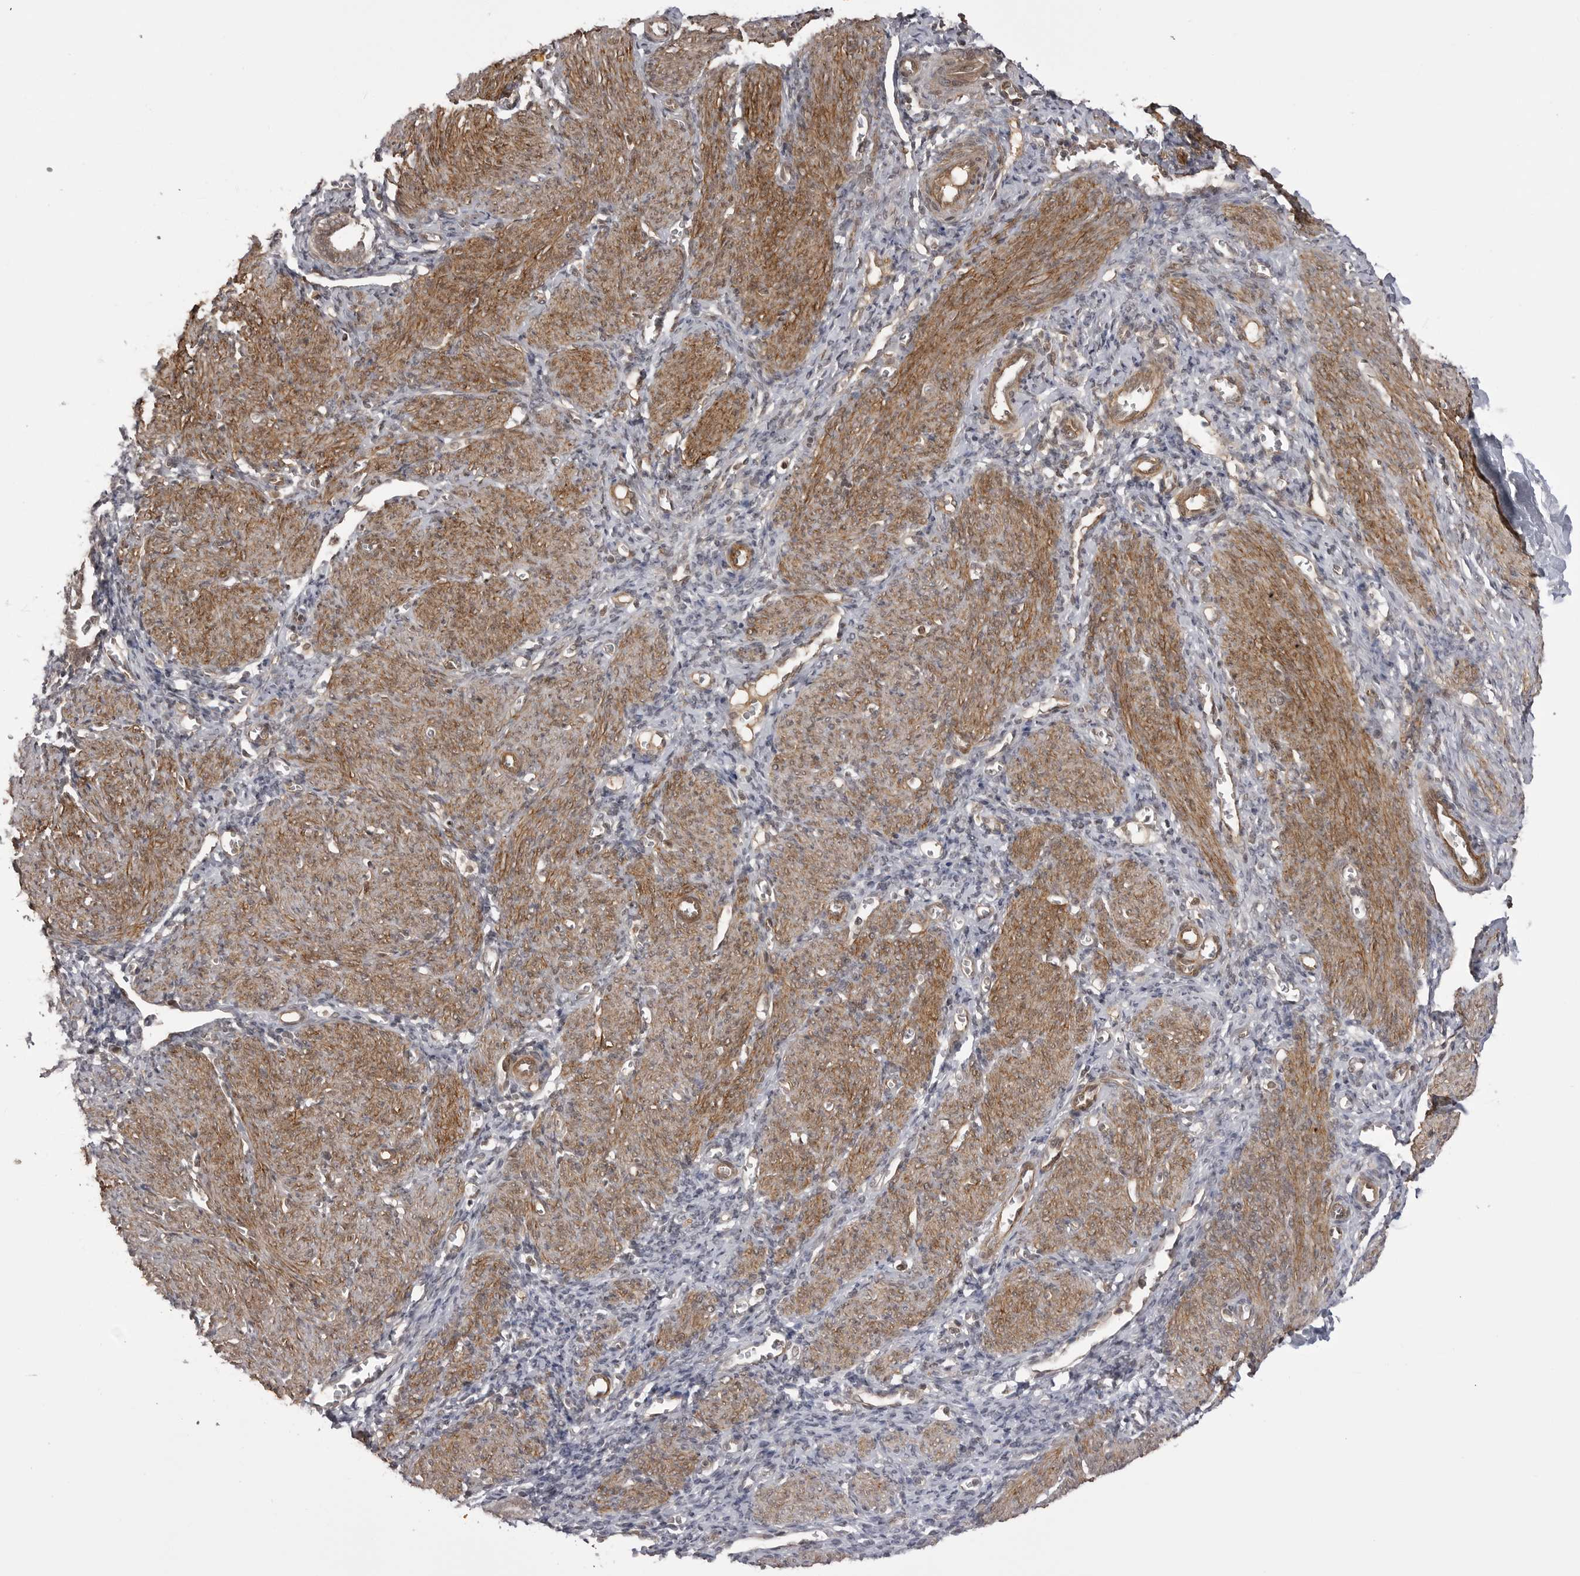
{"staining": {"intensity": "negative", "quantity": "none", "location": "none"}, "tissue": "endometrium", "cell_type": "Cells in endometrial stroma", "image_type": "normal", "snomed": [{"axis": "morphology", "description": "Normal tissue, NOS"}, {"axis": "morphology", "description": "Adenocarcinoma, NOS"}, {"axis": "topography", "description": "Endometrium"}], "caption": "Immunohistochemical staining of benign endometrium displays no significant positivity in cells in endometrial stroma.", "gene": "SORBS1", "patient": {"sex": "female", "age": 57}}